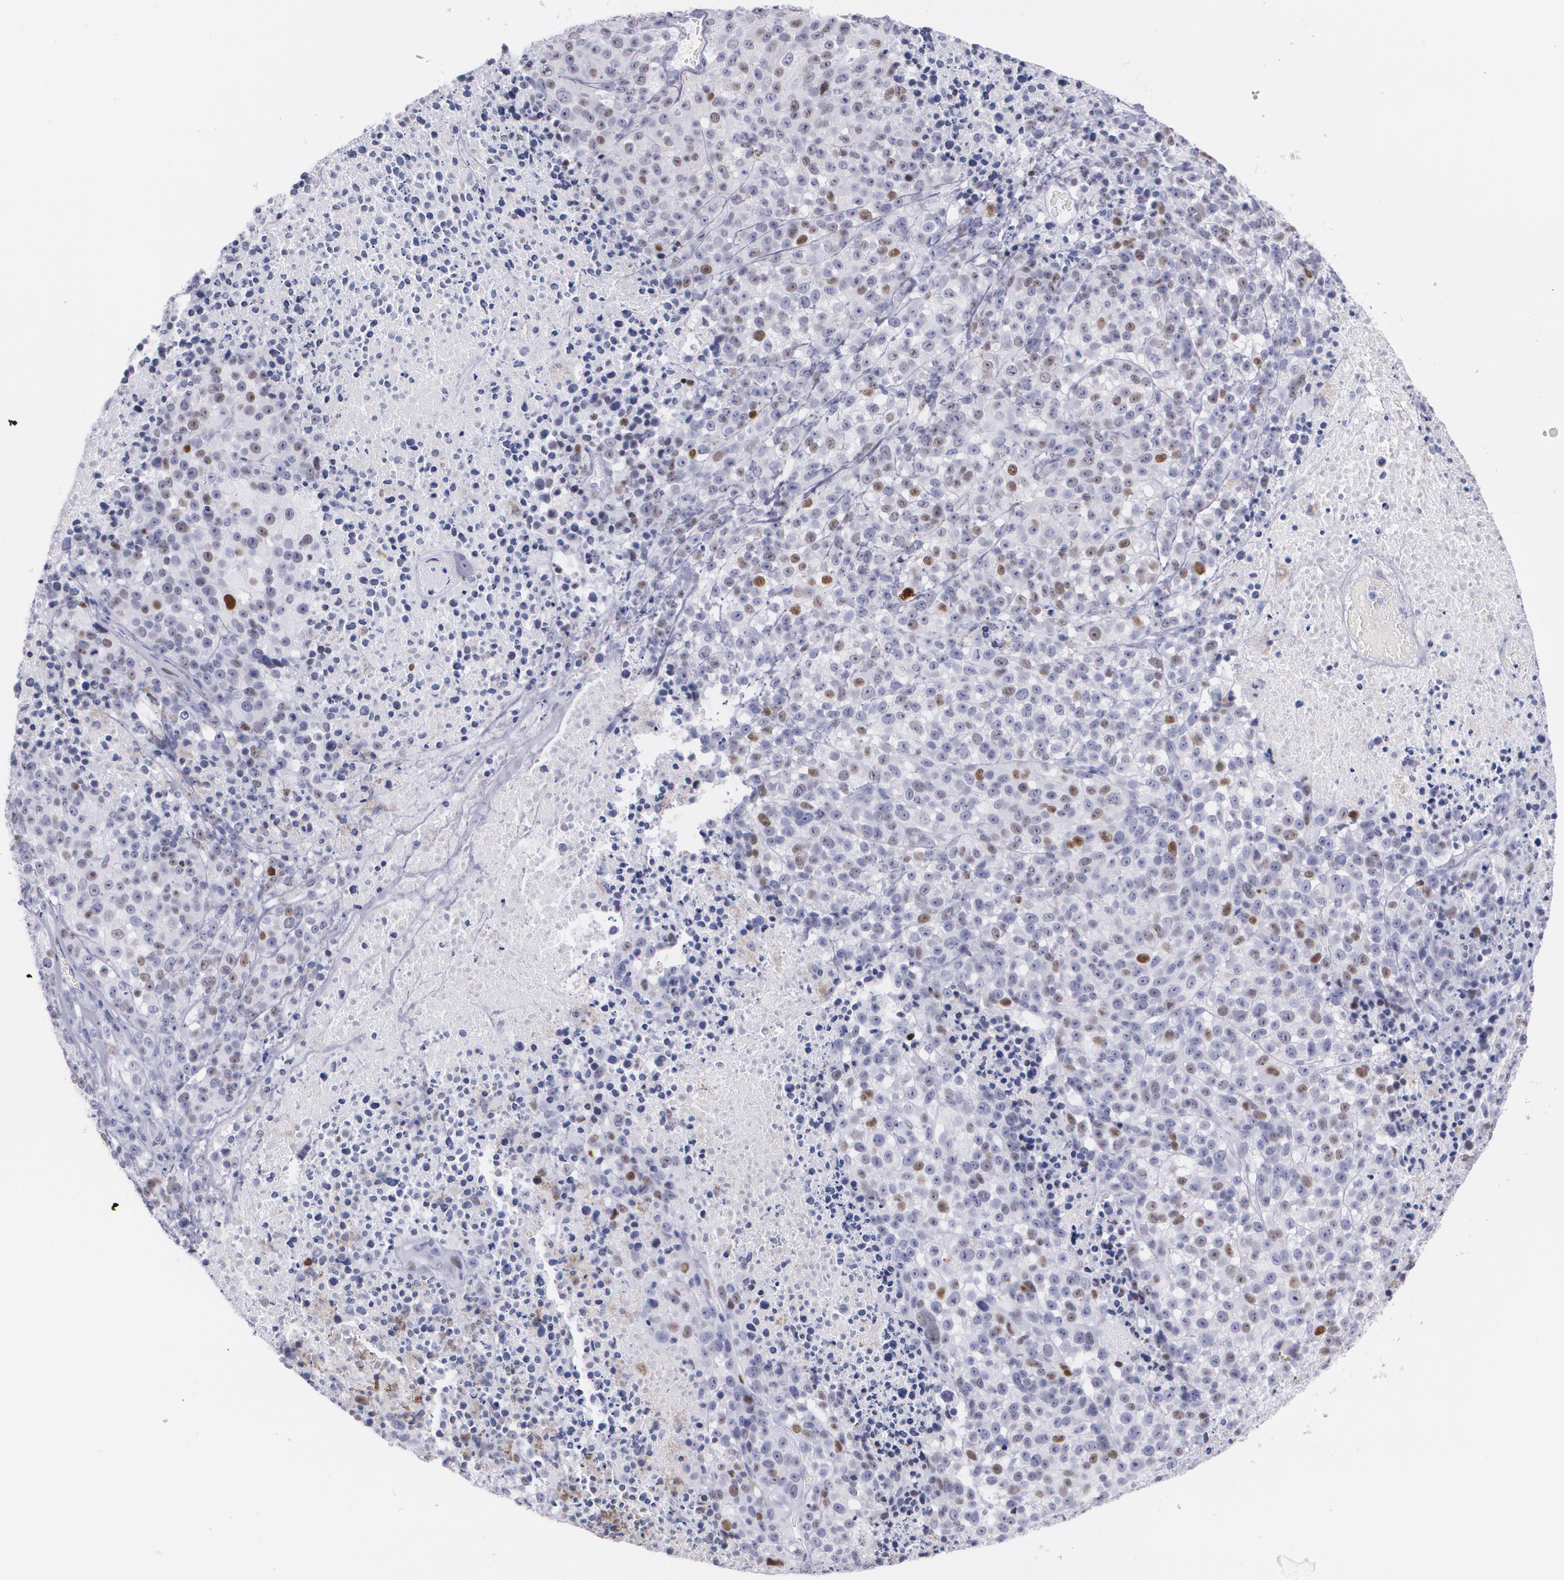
{"staining": {"intensity": "moderate", "quantity": "<25%", "location": "nuclear"}, "tissue": "melanoma", "cell_type": "Tumor cells", "image_type": "cancer", "snomed": [{"axis": "morphology", "description": "Malignant melanoma, Metastatic site"}, {"axis": "topography", "description": "Cerebral cortex"}], "caption": "IHC image of human melanoma stained for a protein (brown), which demonstrates low levels of moderate nuclear expression in about <25% of tumor cells.", "gene": "TP53", "patient": {"sex": "female", "age": 52}}